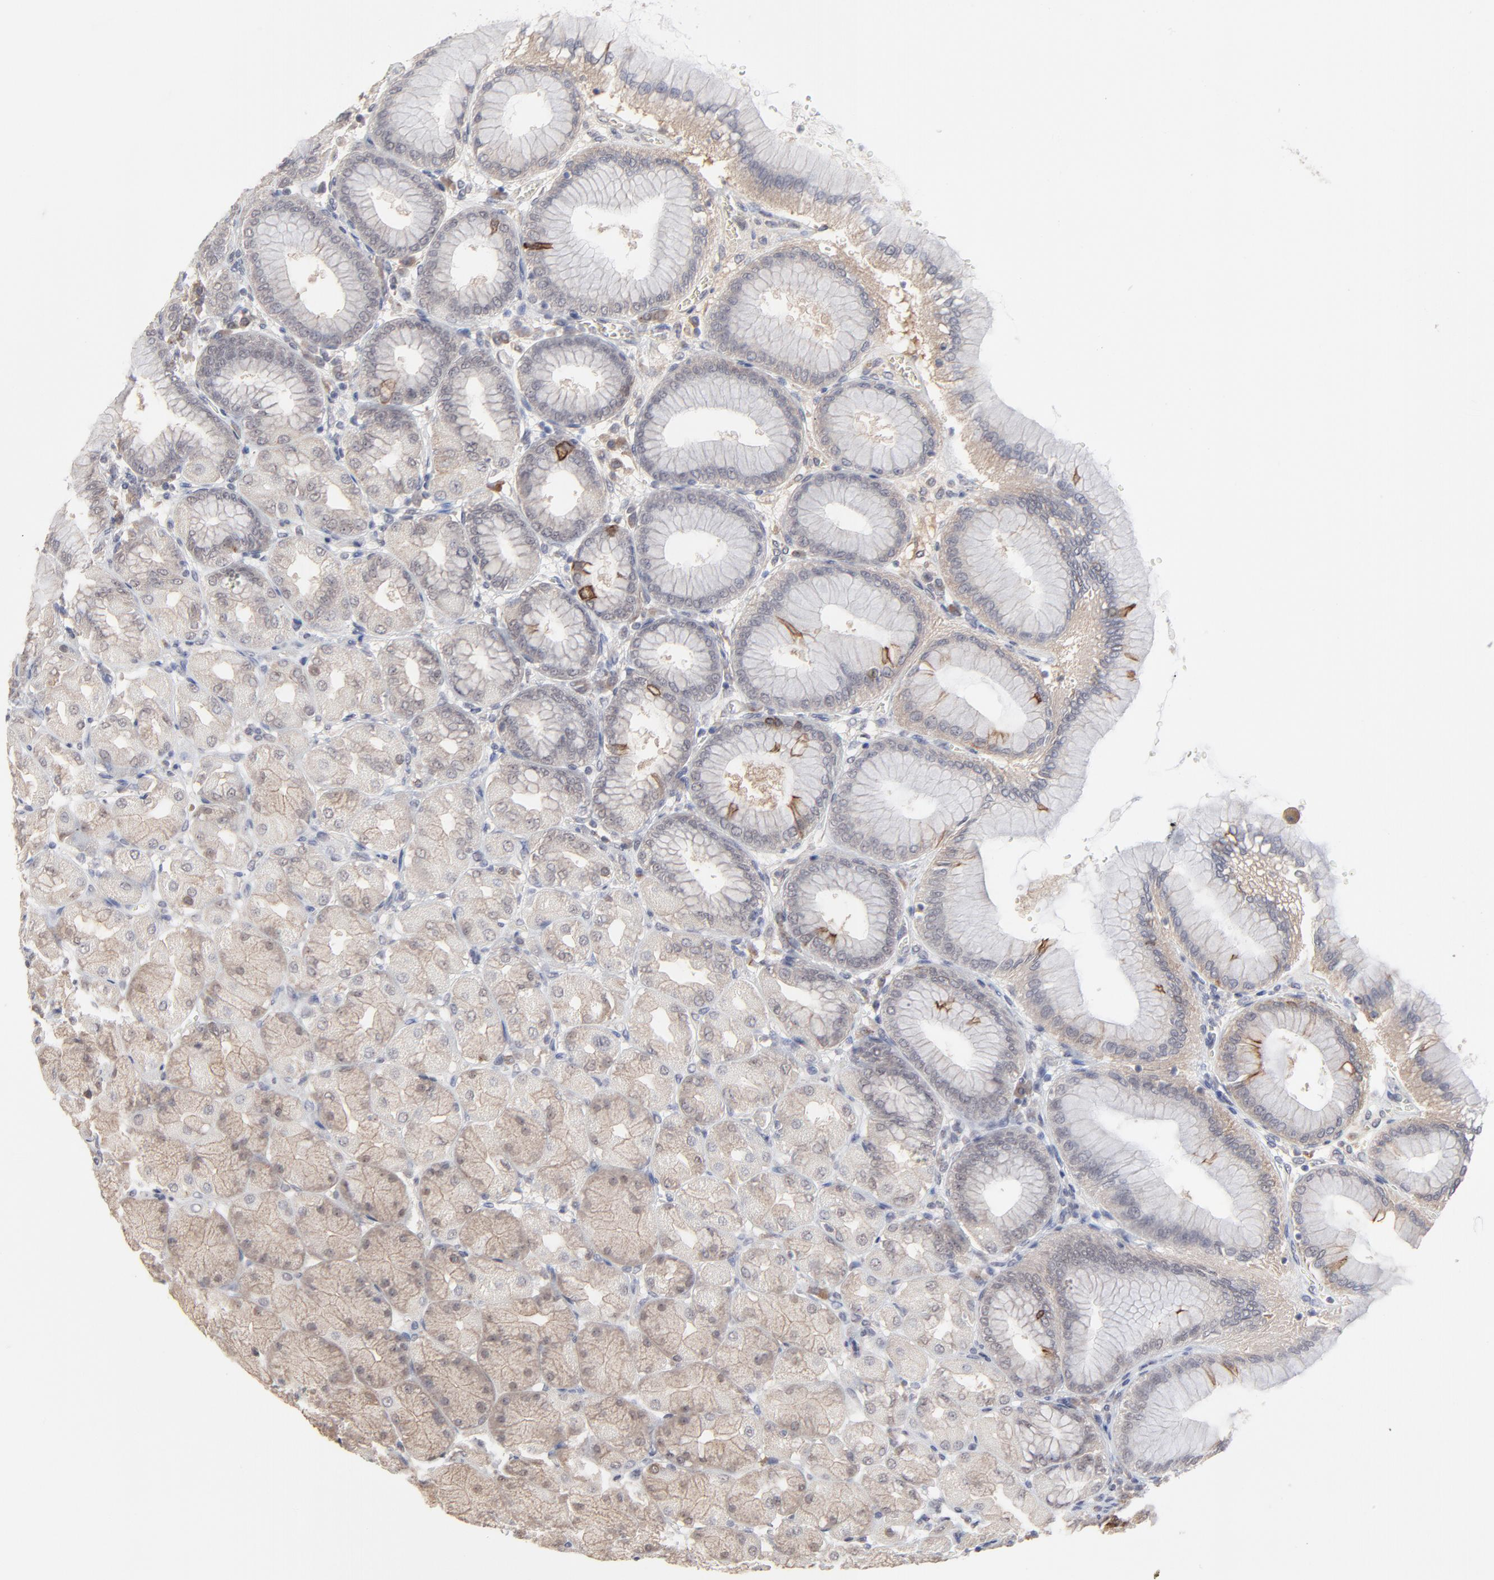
{"staining": {"intensity": "weak", "quantity": "<25%", "location": "cytoplasmic/membranous,nuclear"}, "tissue": "stomach", "cell_type": "Glandular cells", "image_type": "normal", "snomed": [{"axis": "morphology", "description": "Normal tissue, NOS"}, {"axis": "topography", "description": "Stomach, upper"}], "caption": "DAB (3,3'-diaminobenzidine) immunohistochemical staining of benign stomach displays no significant positivity in glandular cells. The staining is performed using DAB brown chromogen with nuclei counter-stained in using hematoxylin.", "gene": "FAM199X", "patient": {"sex": "female", "age": 56}}